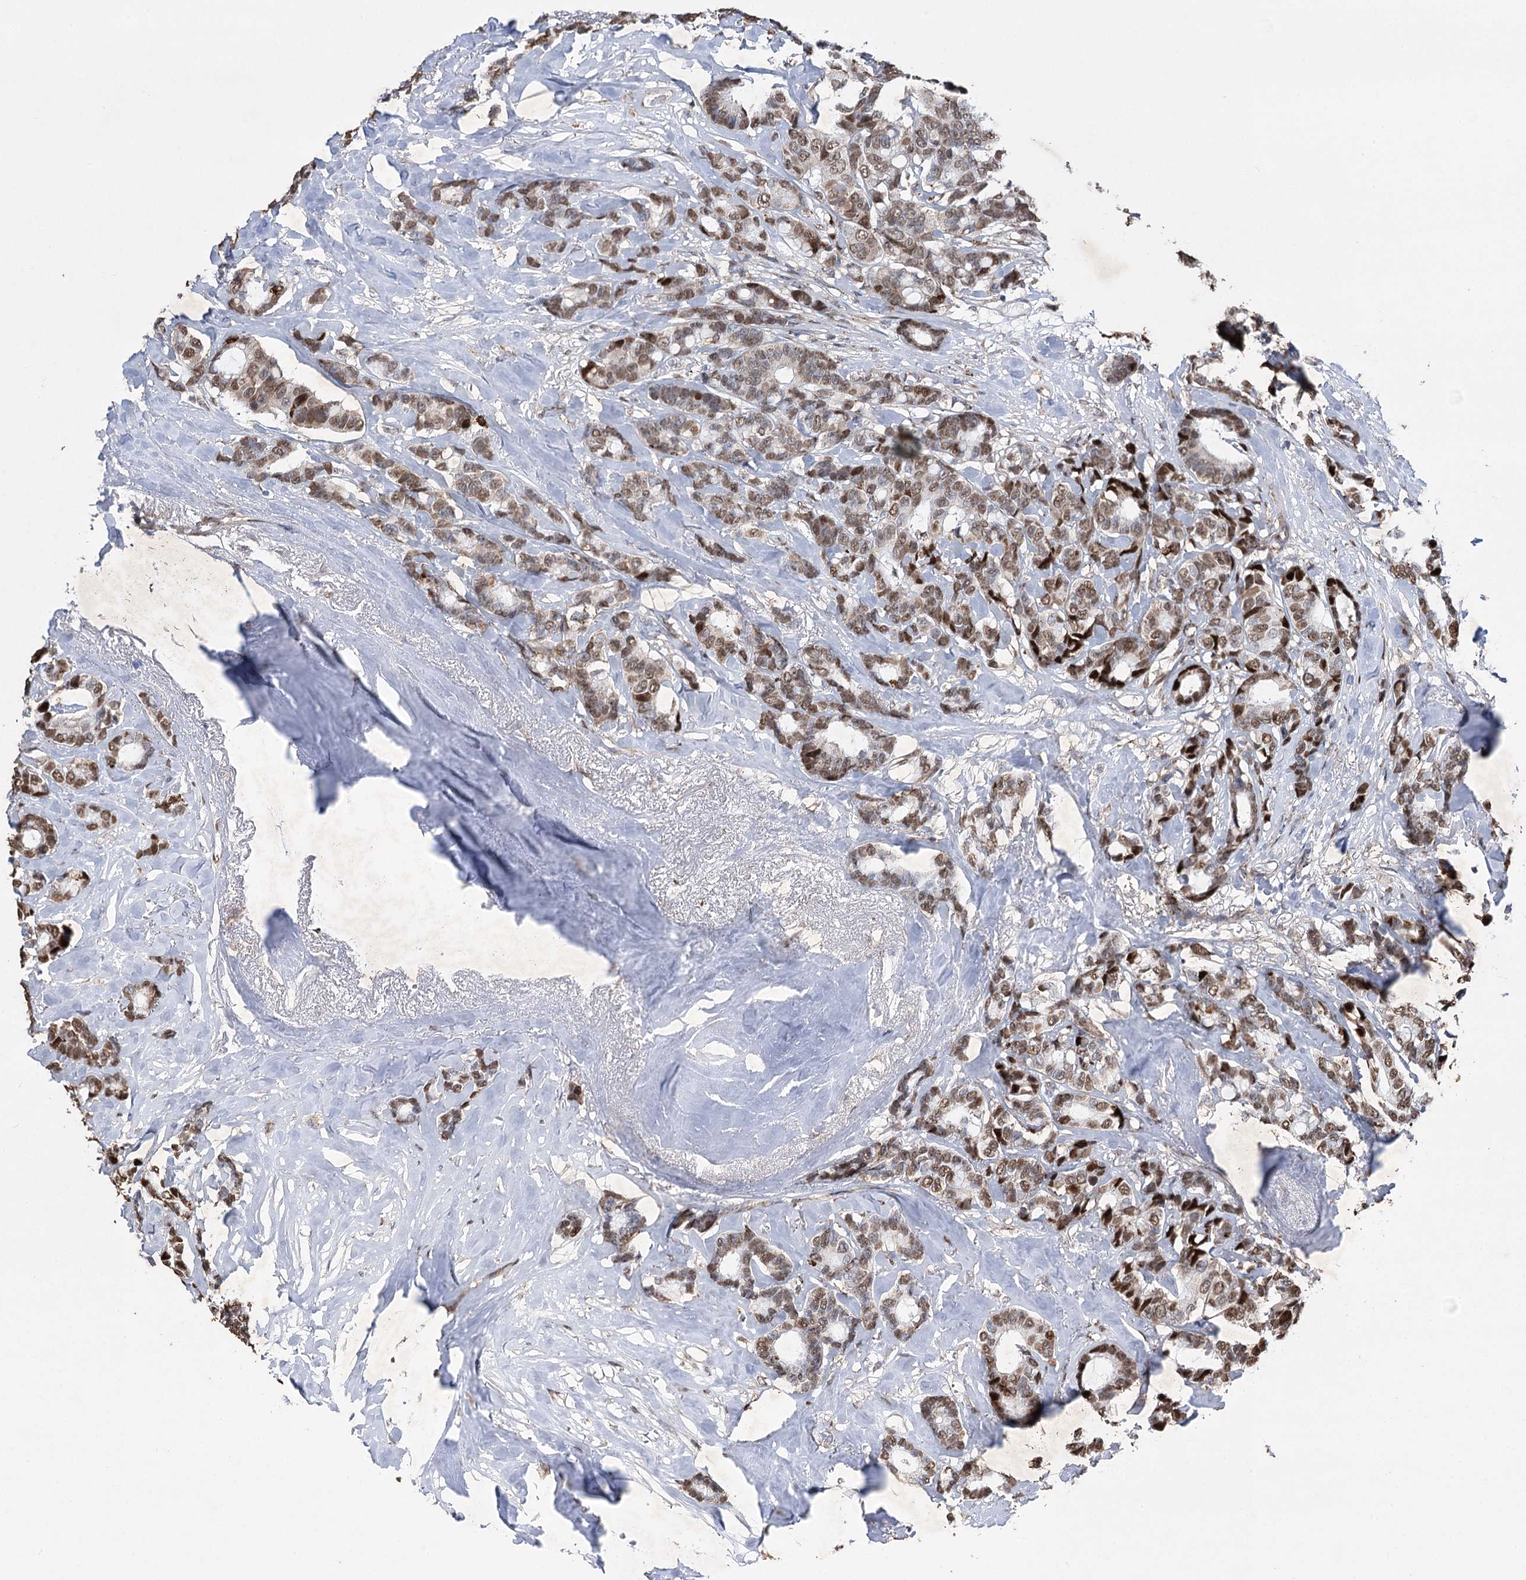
{"staining": {"intensity": "moderate", "quantity": ">75%", "location": "nuclear"}, "tissue": "breast cancer", "cell_type": "Tumor cells", "image_type": "cancer", "snomed": [{"axis": "morphology", "description": "Duct carcinoma"}, {"axis": "topography", "description": "Breast"}], "caption": "Human infiltrating ductal carcinoma (breast) stained with a brown dye demonstrates moderate nuclear positive expression in about >75% of tumor cells.", "gene": "NFU1", "patient": {"sex": "female", "age": 87}}